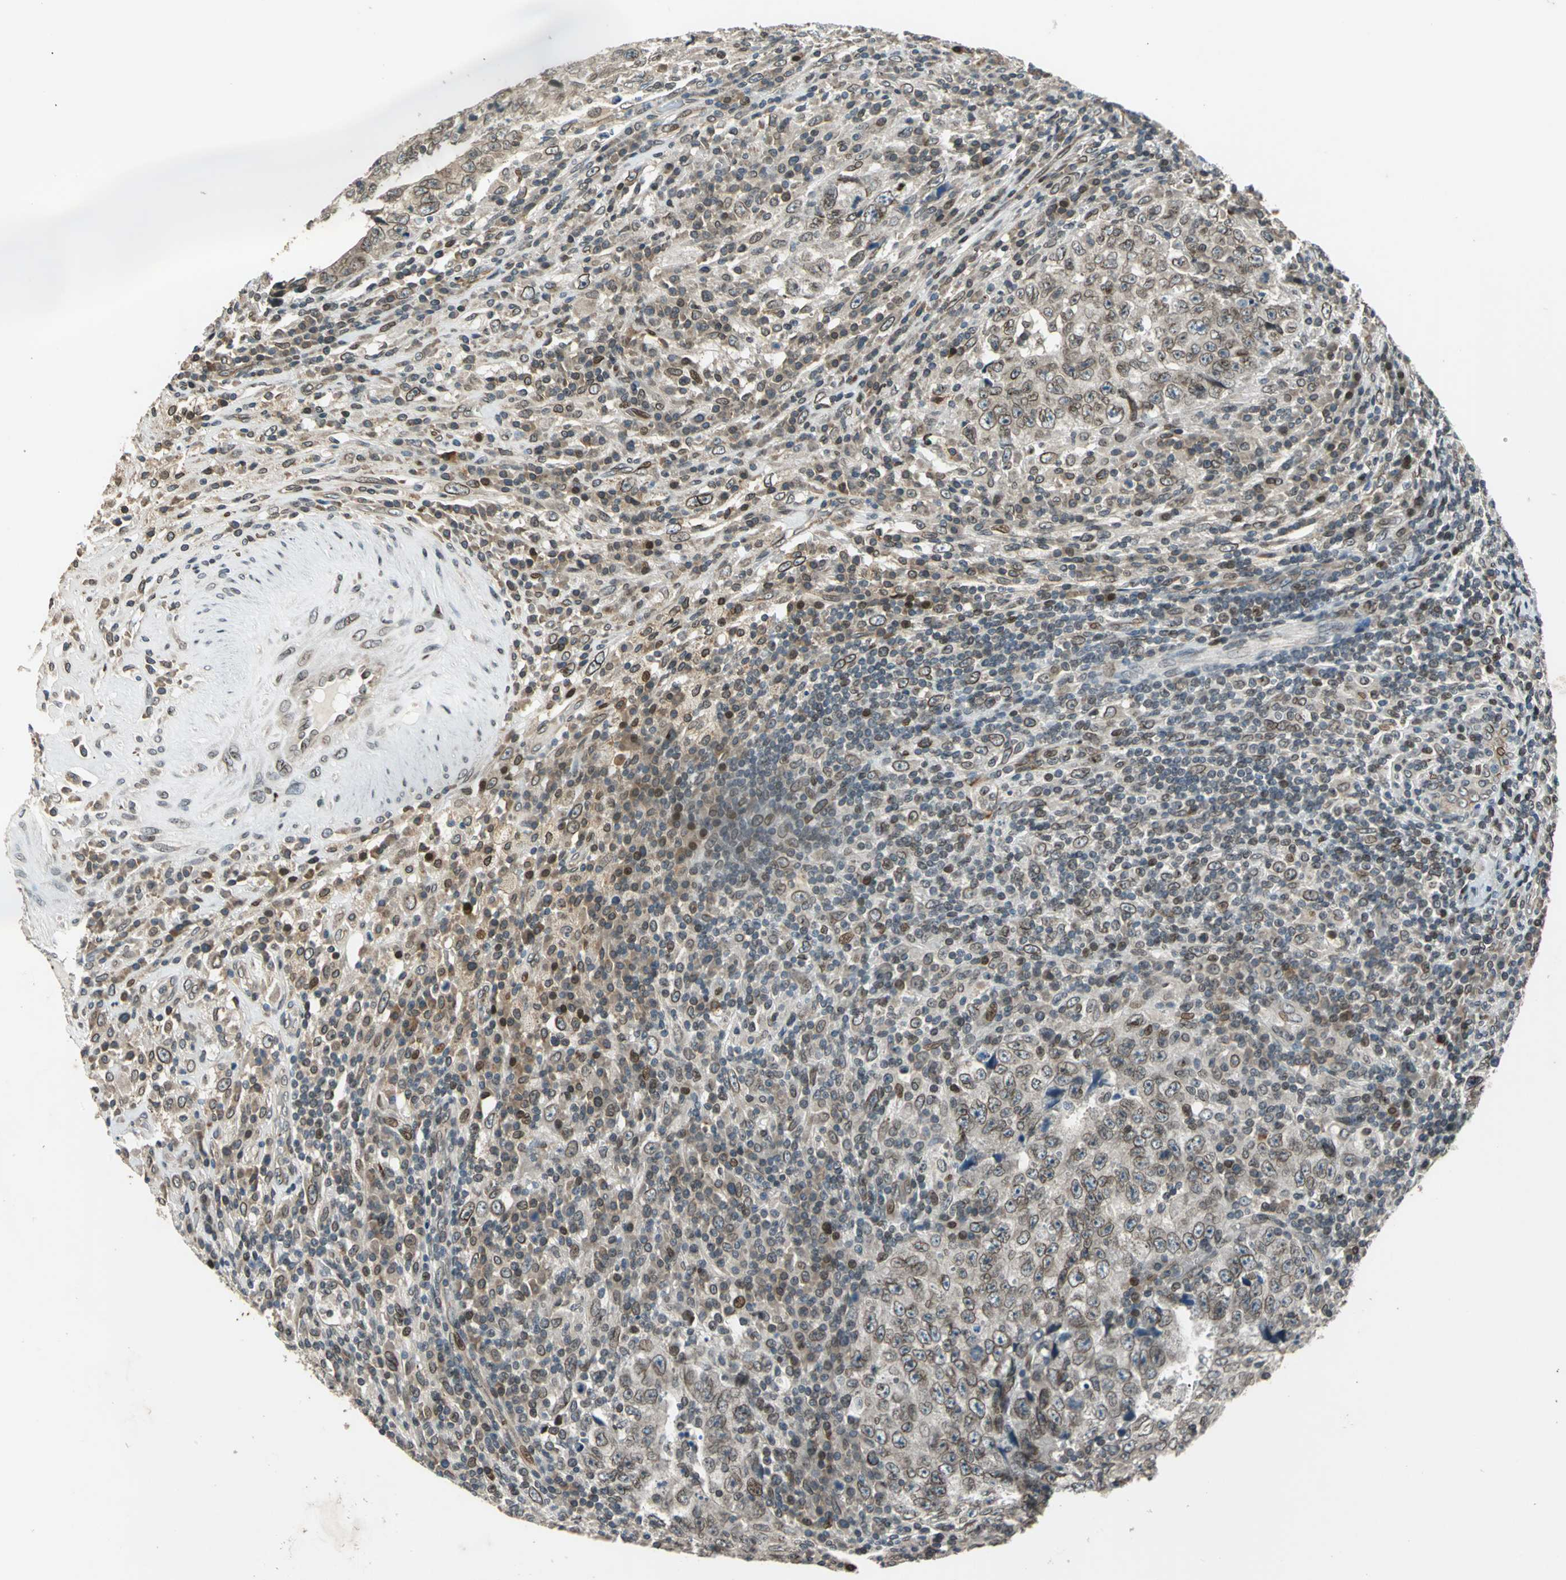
{"staining": {"intensity": "moderate", "quantity": "25%-75%", "location": "cytoplasmic/membranous,nuclear"}, "tissue": "testis cancer", "cell_type": "Tumor cells", "image_type": "cancer", "snomed": [{"axis": "morphology", "description": "Necrosis, NOS"}, {"axis": "morphology", "description": "Carcinoma, Embryonal, NOS"}, {"axis": "topography", "description": "Testis"}], "caption": "This photomicrograph displays IHC staining of testis embryonal carcinoma, with medium moderate cytoplasmic/membranous and nuclear staining in approximately 25%-75% of tumor cells.", "gene": "BRIP1", "patient": {"sex": "male", "age": 19}}